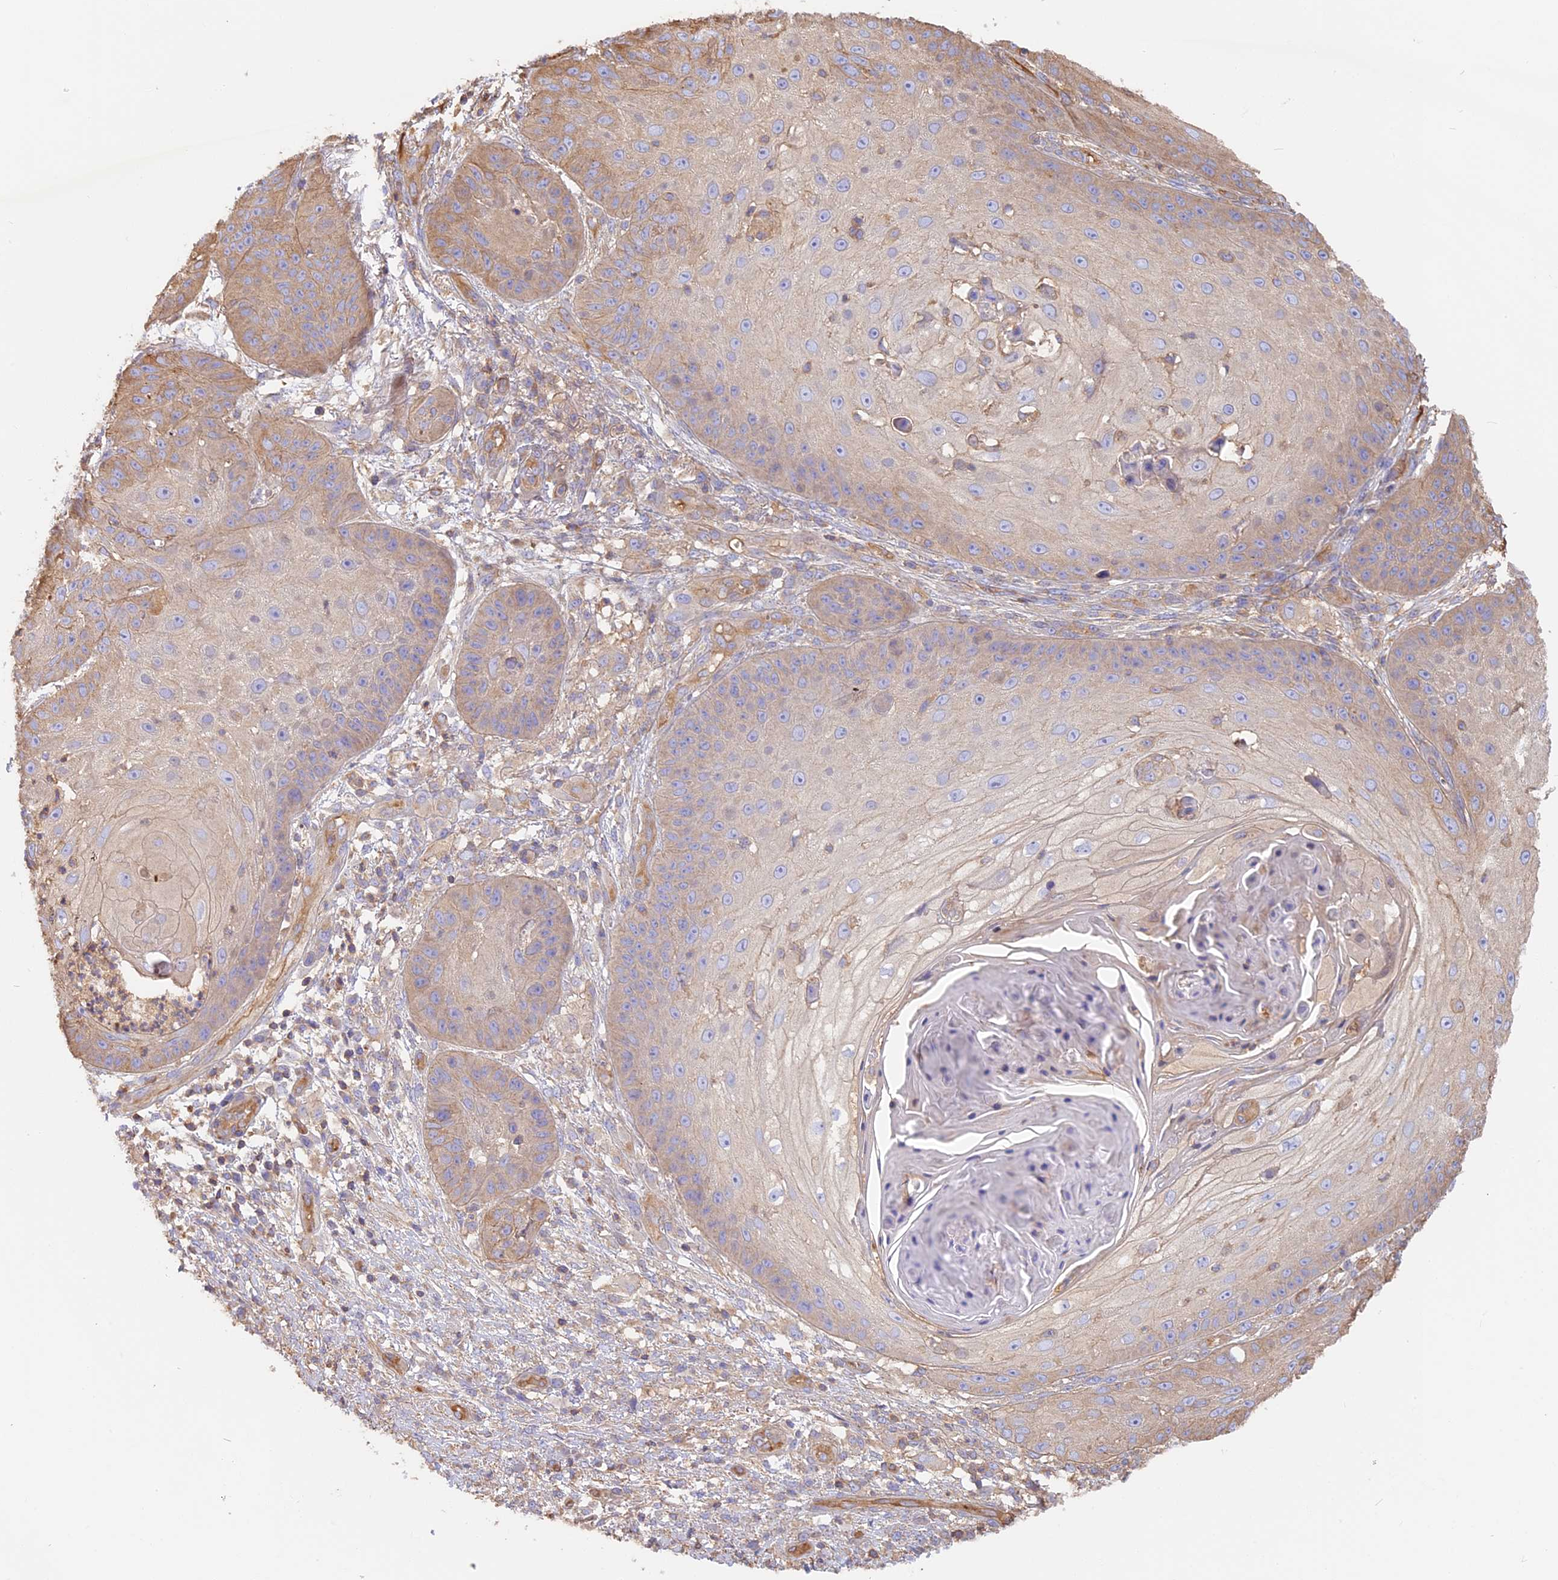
{"staining": {"intensity": "weak", "quantity": "<25%", "location": "cytoplasmic/membranous"}, "tissue": "skin cancer", "cell_type": "Tumor cells", "image_type": "cancer", "snomed": [{"axis": "morphology", "description": "Squamous cell carcinoma, NOS"}, {"axis": "topography", "description": "Skin"}], "caption": "DAB immunohistochemical staining of human skin cancer displays no significant expression in tumor cells.", "gene": "VPS18", "patient": {"sex": "male", "age": 70}}